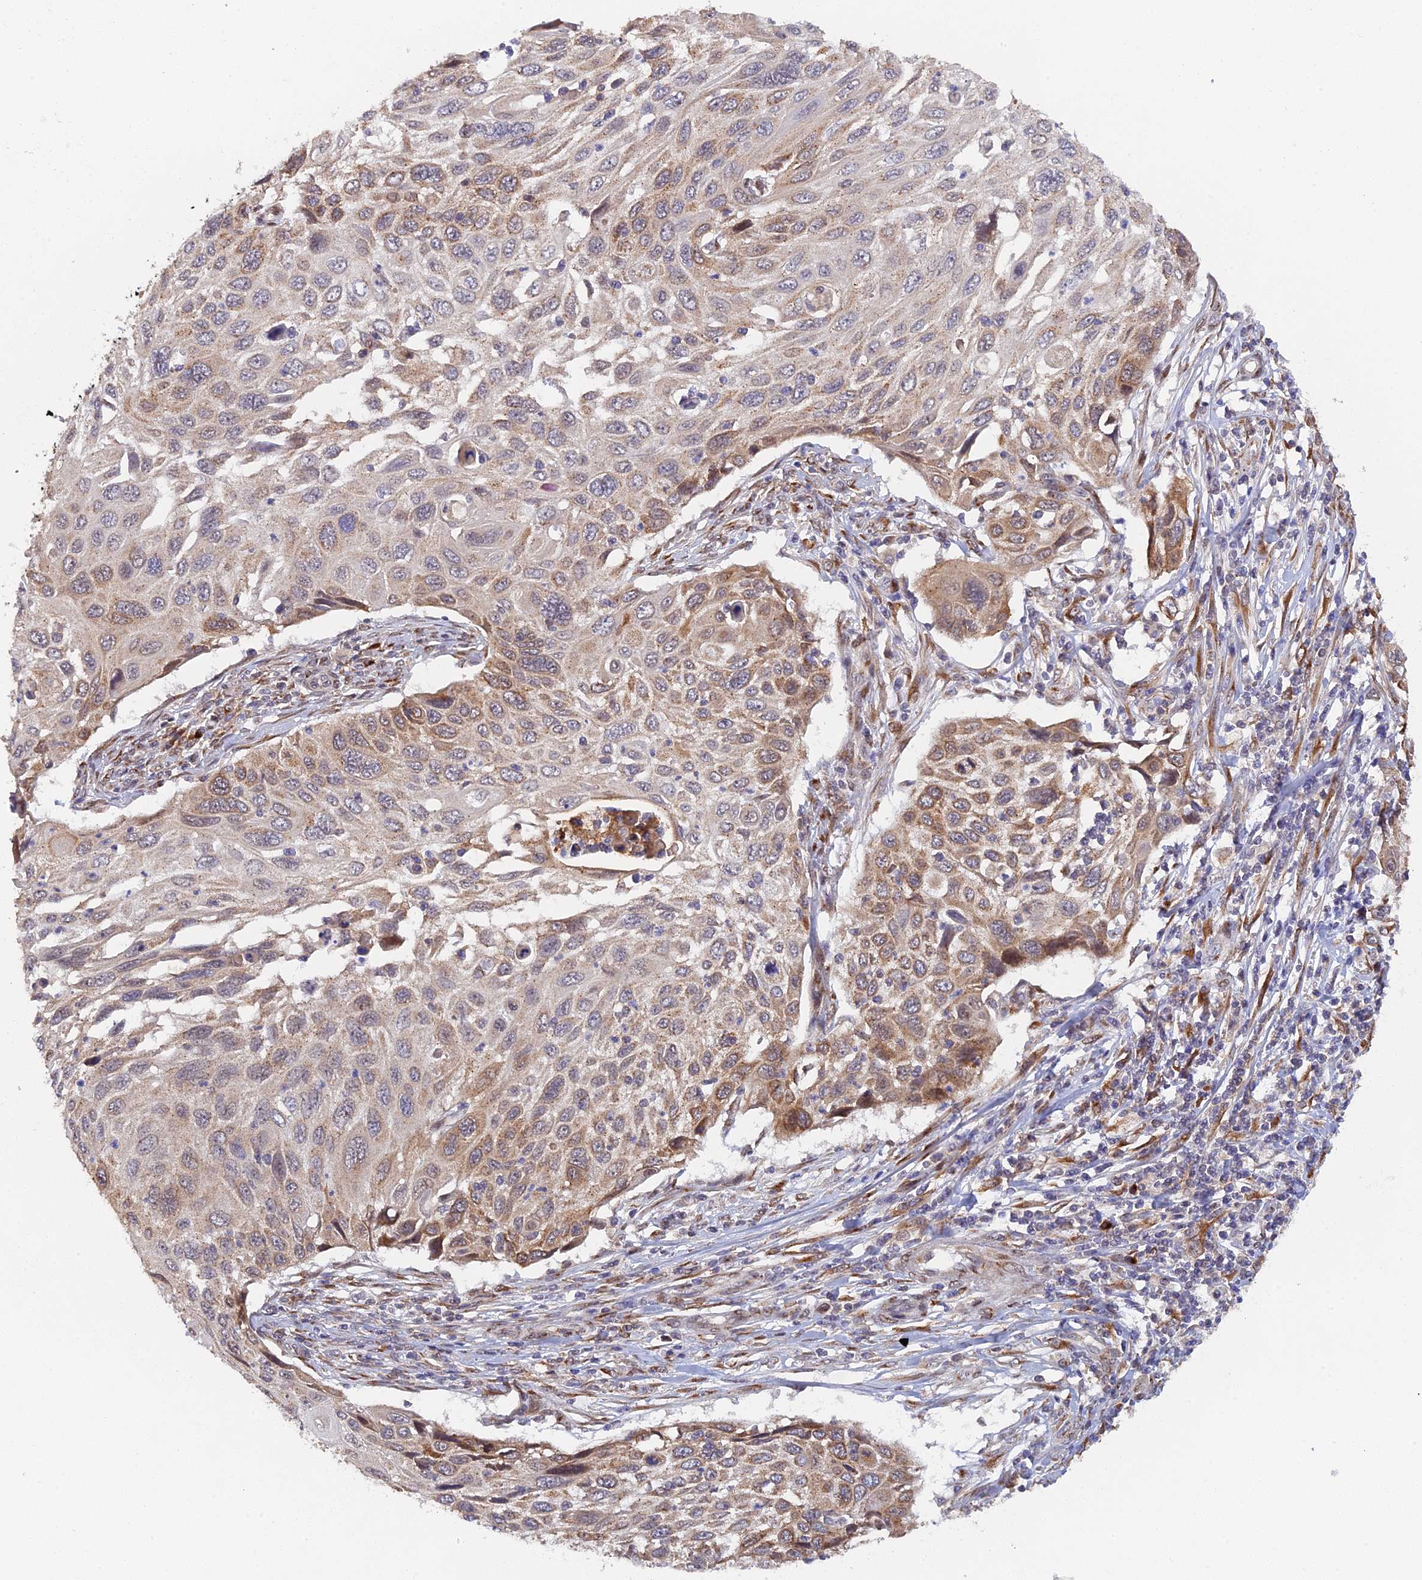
{"staining": {"intensity": "moderate", "quantity": "<25%", "location": "cytoplasmic/membranous"}, "tissue": "cervical cancer", "cell_type": "Tumor cells", "image_type": "cancer", "snomed": [{"axis": "morphology", "description": "Squamous cell carcinoma, NOS"}, {"axis": "topography", "description": "Cervix"}], "caption": "Immunohistochemical staining of human cervical cancer (squamous cell carcinoma) reveals low levels of moderate cytoplasmic/membranous positivity in approximately <25% of tumor cells. The staining was performed using DAB (3,3'-diaminobenzidine), with brown indicating positive protein expression. Nuclei are stained blue with hematoxylin.", "gene": "SNX17", "patient": {"sex": "female", "age": 70}}